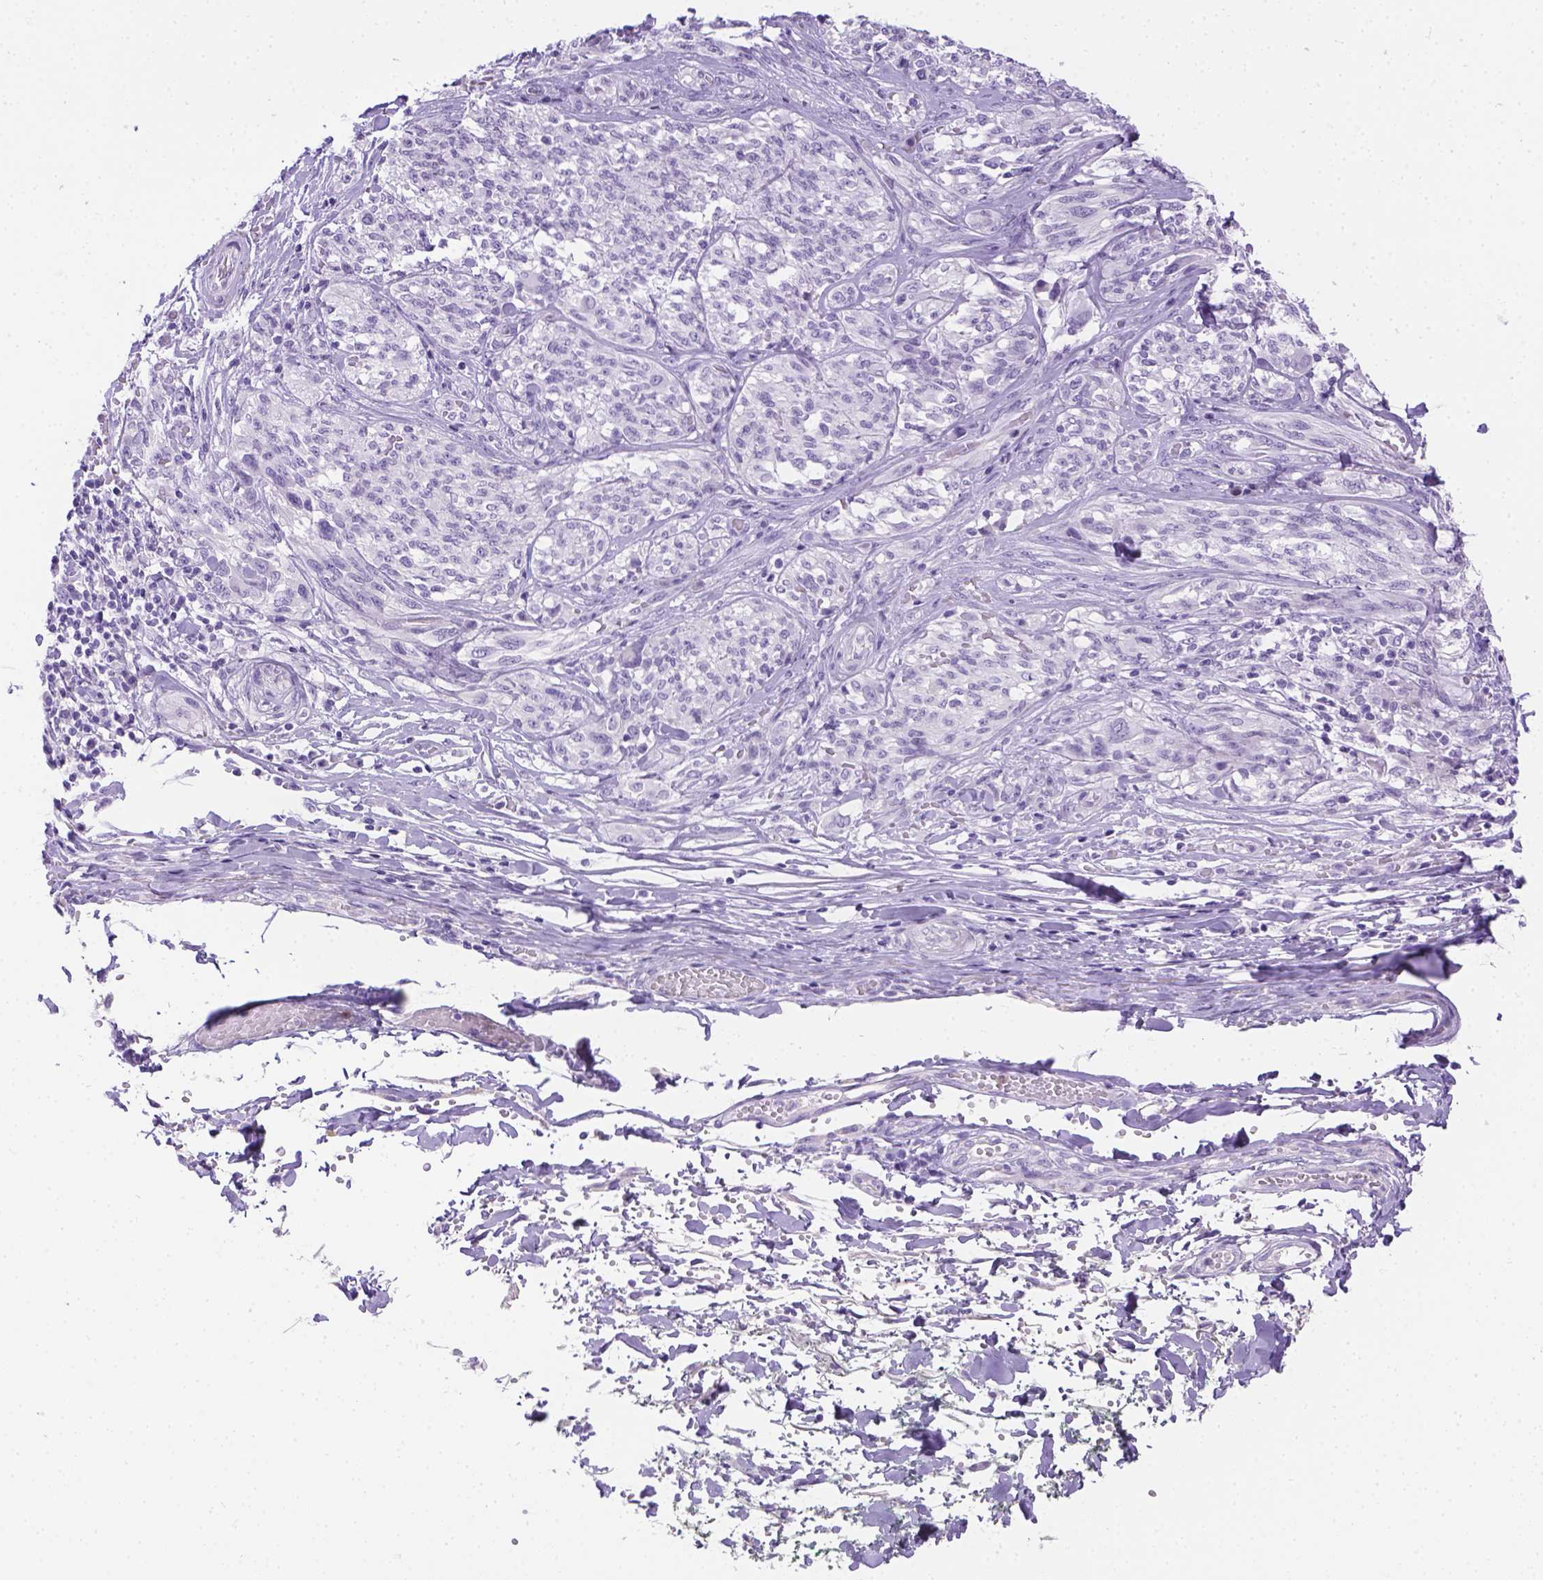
{"staining": {"intensity": "negative", "quantity": "none", "location": "none"}, "tissue": "melanoma", "cell_type": "Tumor cells", "image_type": "cancer", "snomed": [{"axis": "morphology", "description": "Malignant melanoma, NOS"}, {"axis": "topography", "description": "Skin"}], "caption": "This is a photomicrograph of immunohistochemistry (IHC) staining of melanoma, which shows no staining in tumor cells.", "gene": "TMEM38A", "patient": {"sex": "female", "age": 91}}